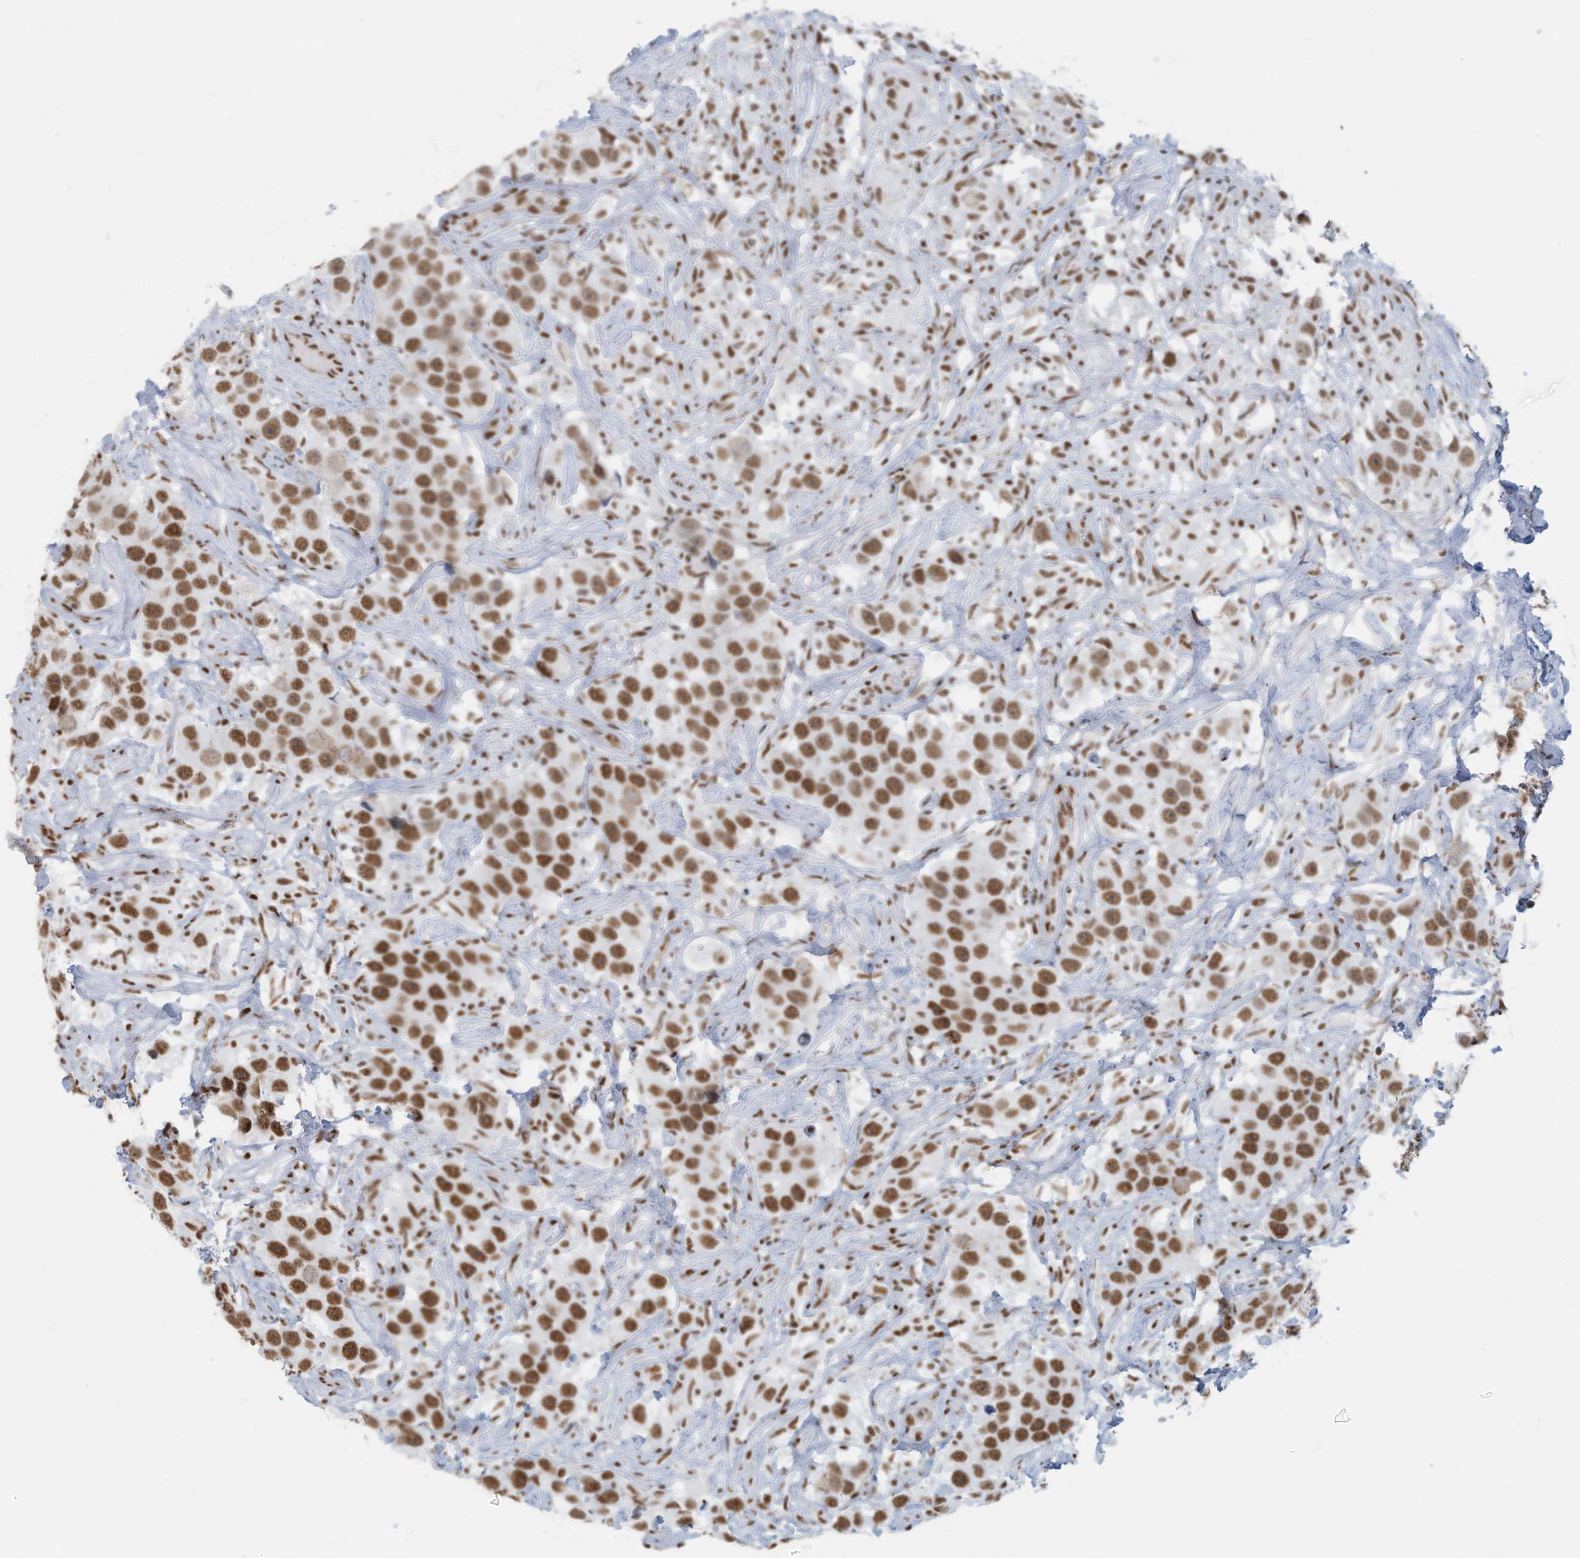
{"staining": {"intensity": "moderate", "quantity": ">75%", "location": "nuclear"}, "tissue": "testis cancer", "cell_type": "Tumor cells", "image_type": "cancer", "snomed": [{"axis": "morphology", "description": "Seminoma, NOS"}, {"axis": "topography", "description": "Testis"}], "caption": "The photomicrograph exhibits a brown stain indicating the presence of a protein in the nuclear of tumor cells in testis cancer (seminoma). The protein of interest is shown in brown color, while the nuclei are stained blue.", "gene": "SARNP", "patient": {"sex": "male", "age": 49}}